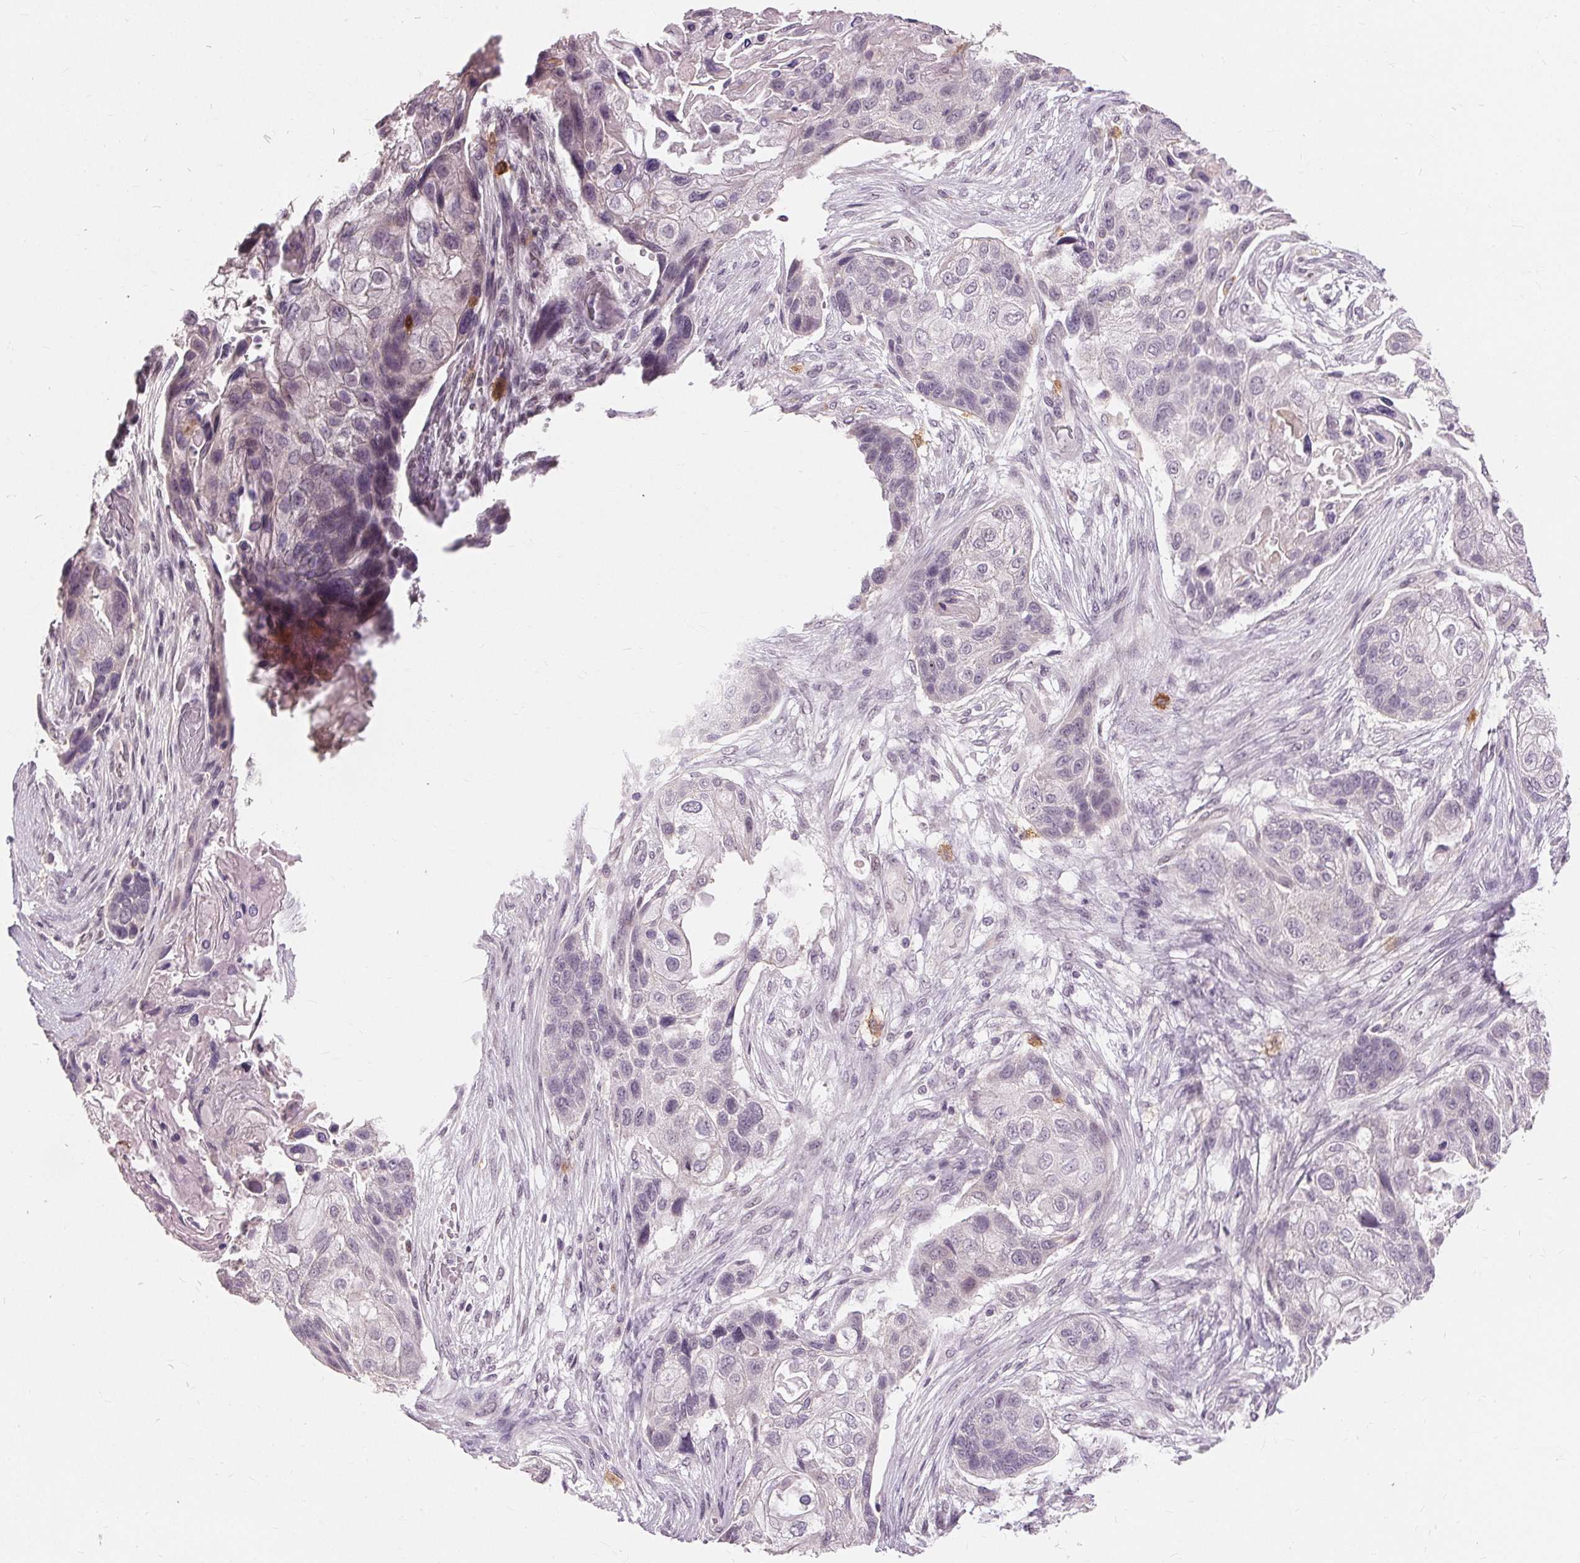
{"staining": {"intensity": "negative", "quantity": "none", "location": "none"}, "tissue": "lung cancer", "cell_type": "Tumor cells", "image_type": "cancer", "snomed": [{"axis": "morphology", "description": "Squamous cell carcinoma, NOS"}, {"axis": "topography", "description": "Lung"}], "caption": "A photomicrograph of squamous cell carcinoma (lung) stained for a protein shows no brown staining in tumor cells. Nuclei are stained in blue.", "gene": "SIGLEC6", "patient": {"sex": "male", "age": 69}}